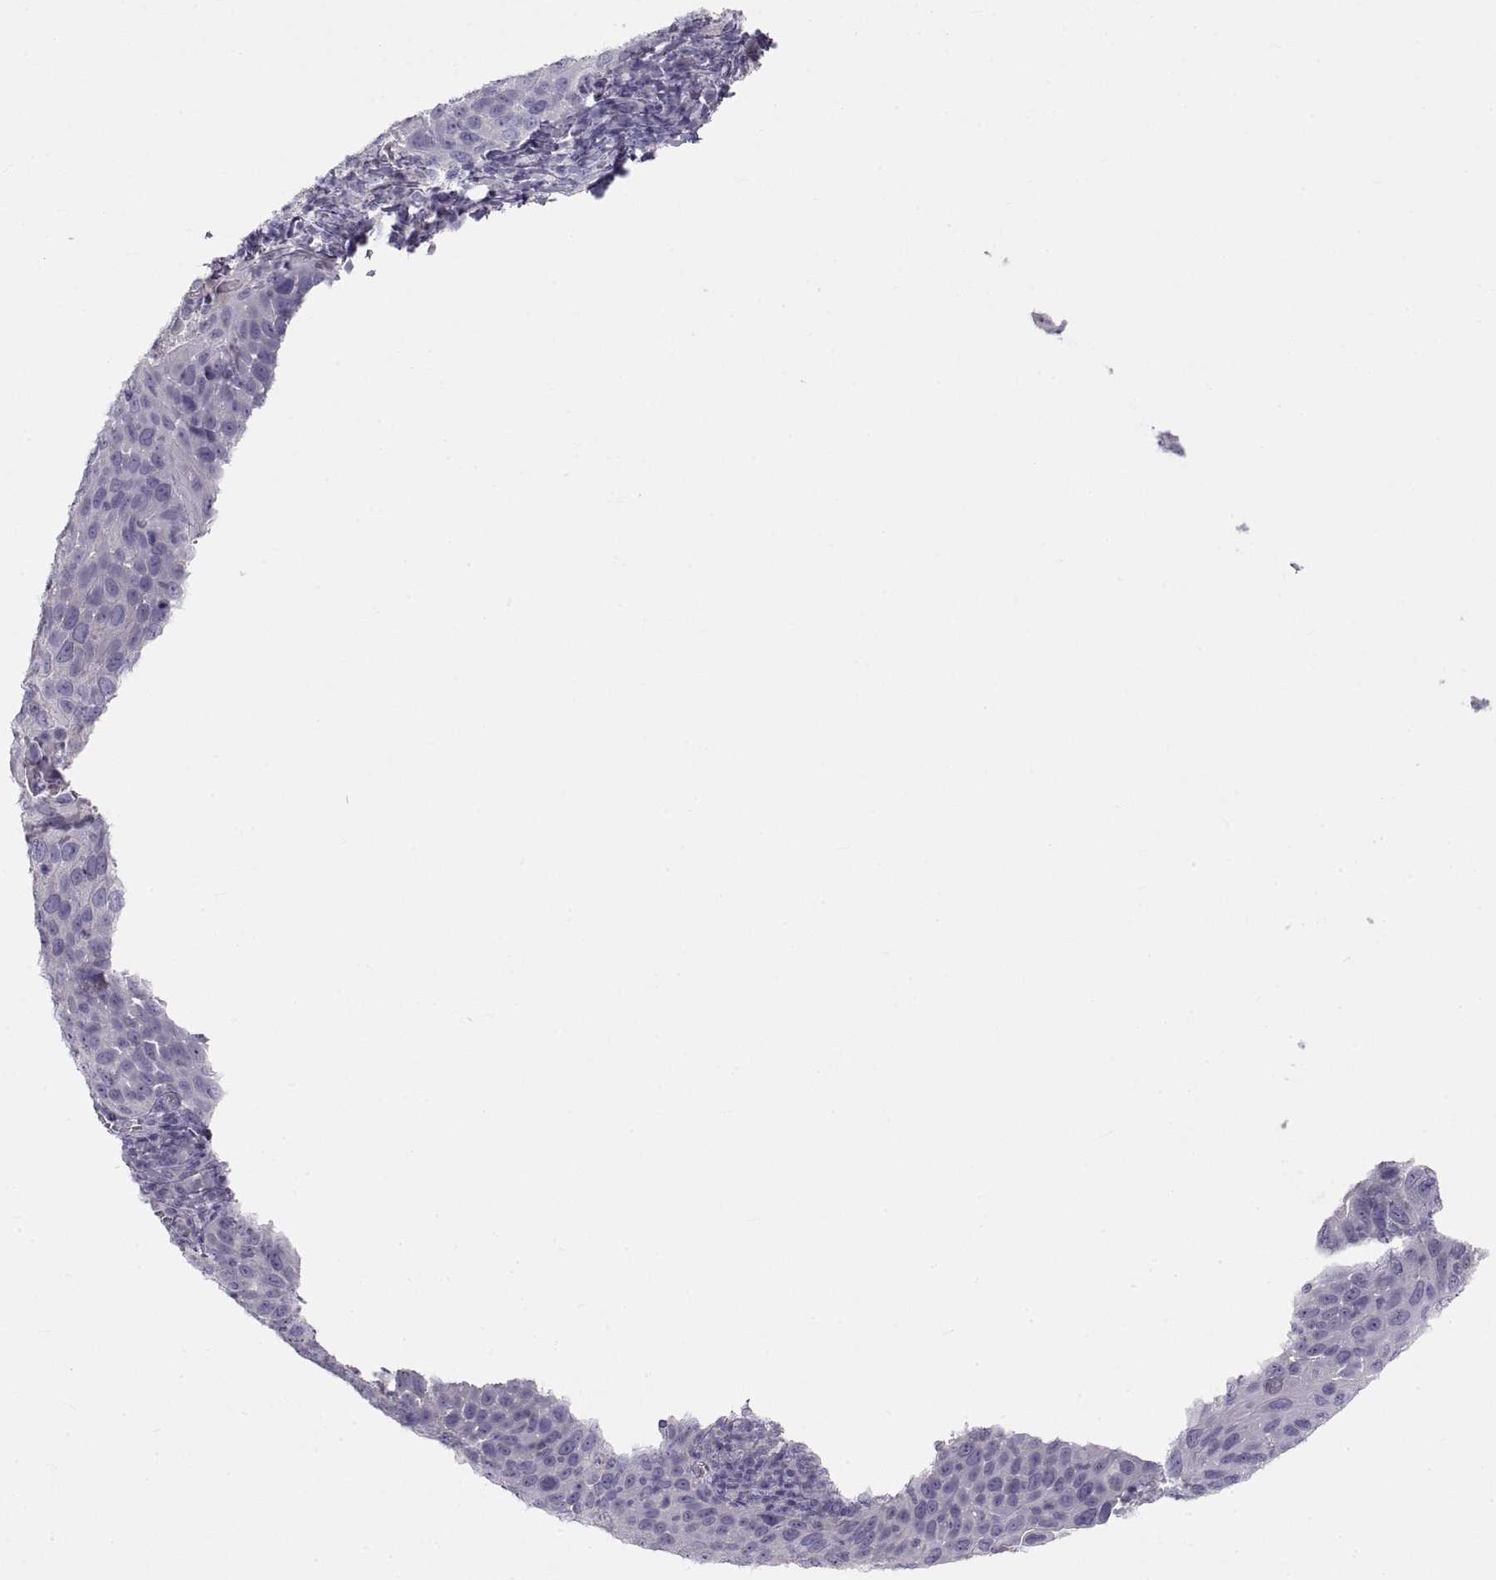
{"staining": {"intensity": "negative", "quantity": "none", "location": "none"}, "tissue": "cervical cancer", "cell_type": "Tumor cells", "image_type": "cancer", "snomed": [{"axis": "morphology", "description": "Squamous cell carcinoma, NOS"}, {"axis": "topography", "description": "Cervix"}], "caption": "The image shows no significant positivity in tumor cells of cervical cancer (squamous cell carcinoma). (IHC, brightfield microscopy, high magnification).", "gene": "CRYBB3", "patient": {"sex": "female", "age": 54}}